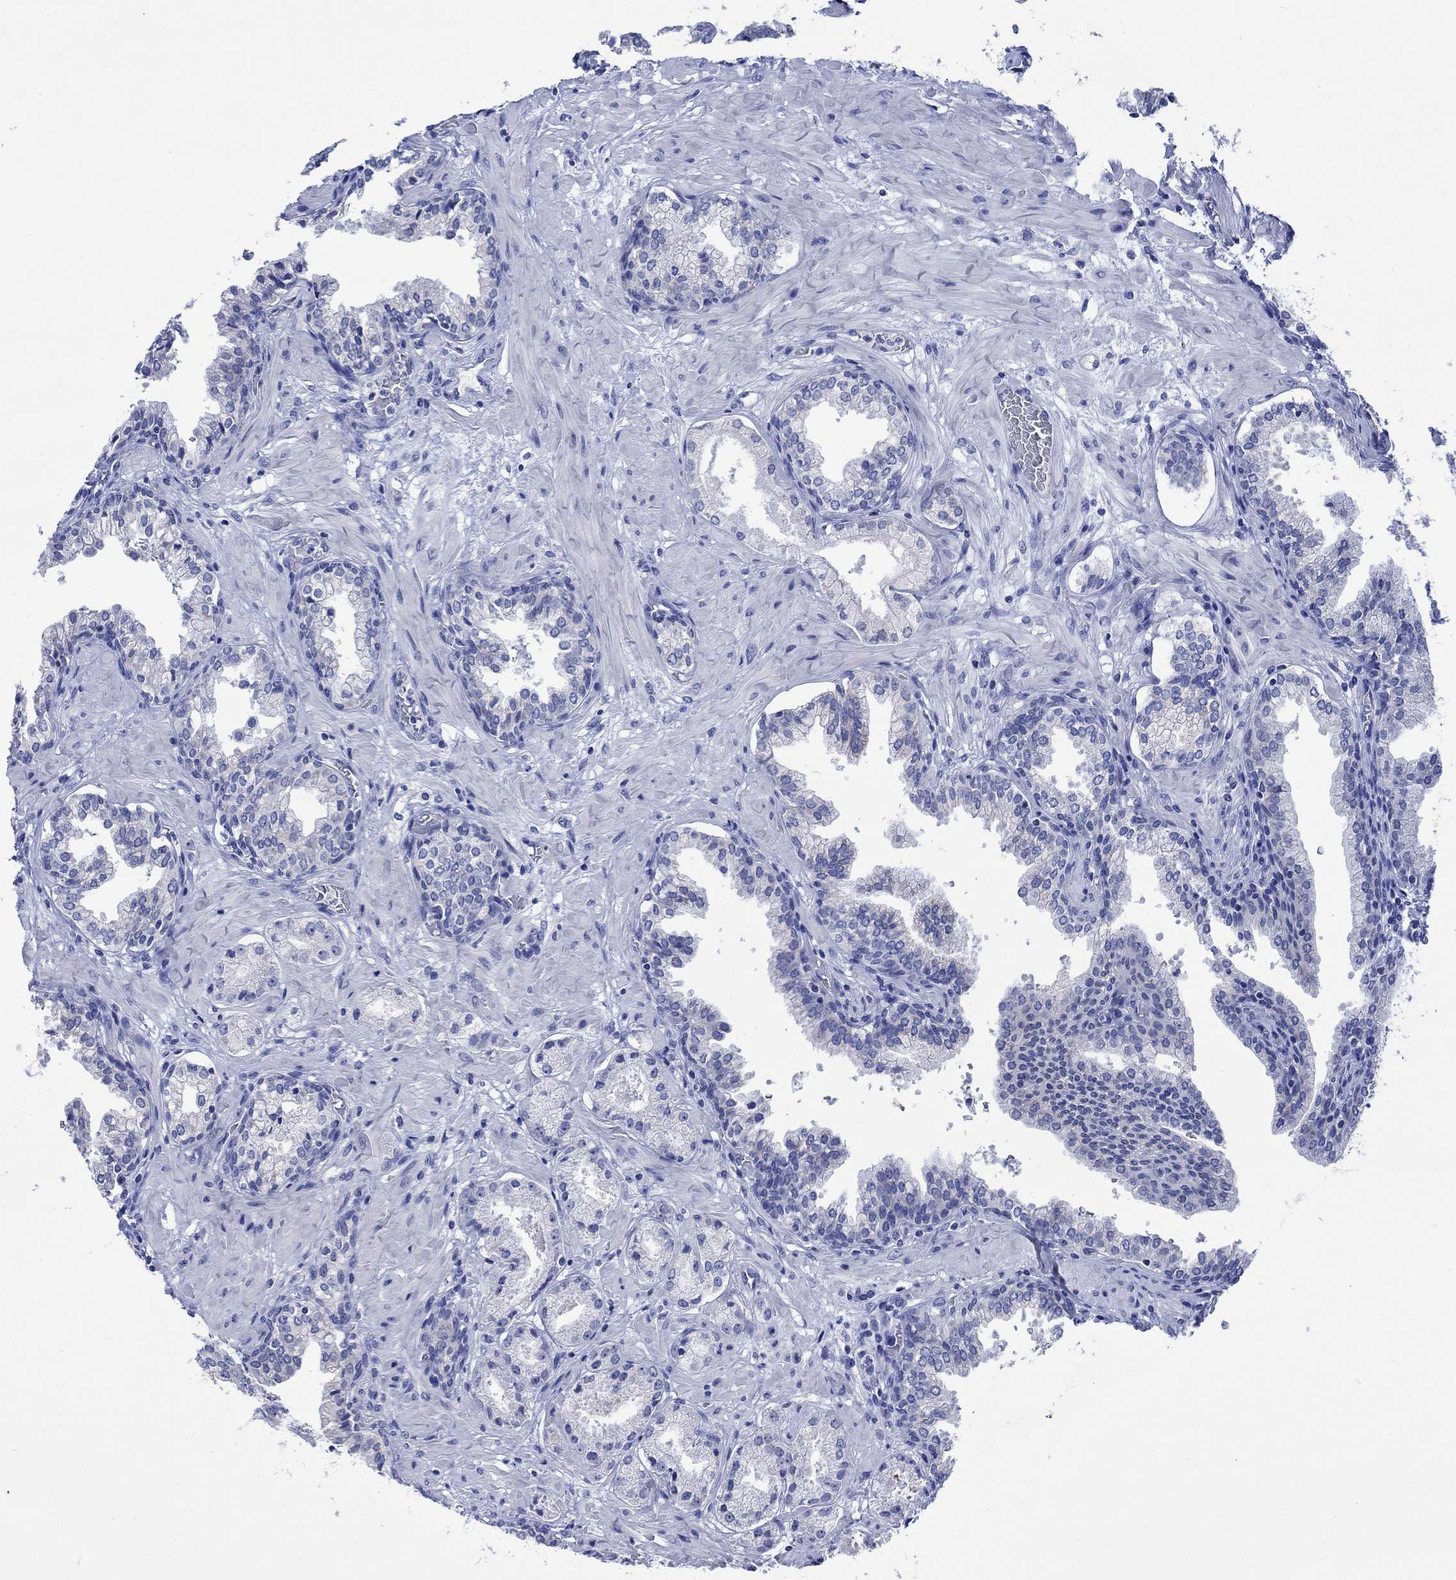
{"staining": {"intensity": "negative", "quantity": "none", "location": "none"}, "tissue": "prostate cancer", "cell_type": "Tumor cells", "image_type": "cancer", "snomed": [{"axis": "morphology", "description": "Adenocarcinoma, NOS"}, {"axis": "topography", "description": "Prostate and seminal vesicle, NOS"}, {"axis": "topography", "description": "Prostate"}], "caption": "An immunohistochemistry (IHC) photomicrograph of prostate adenocarcinoma is shown. There is no staining in tumor cells of prostate adenocarcinoma.", "gene": "KLHL33", "patient": {"sex": "male", "age": 44}}